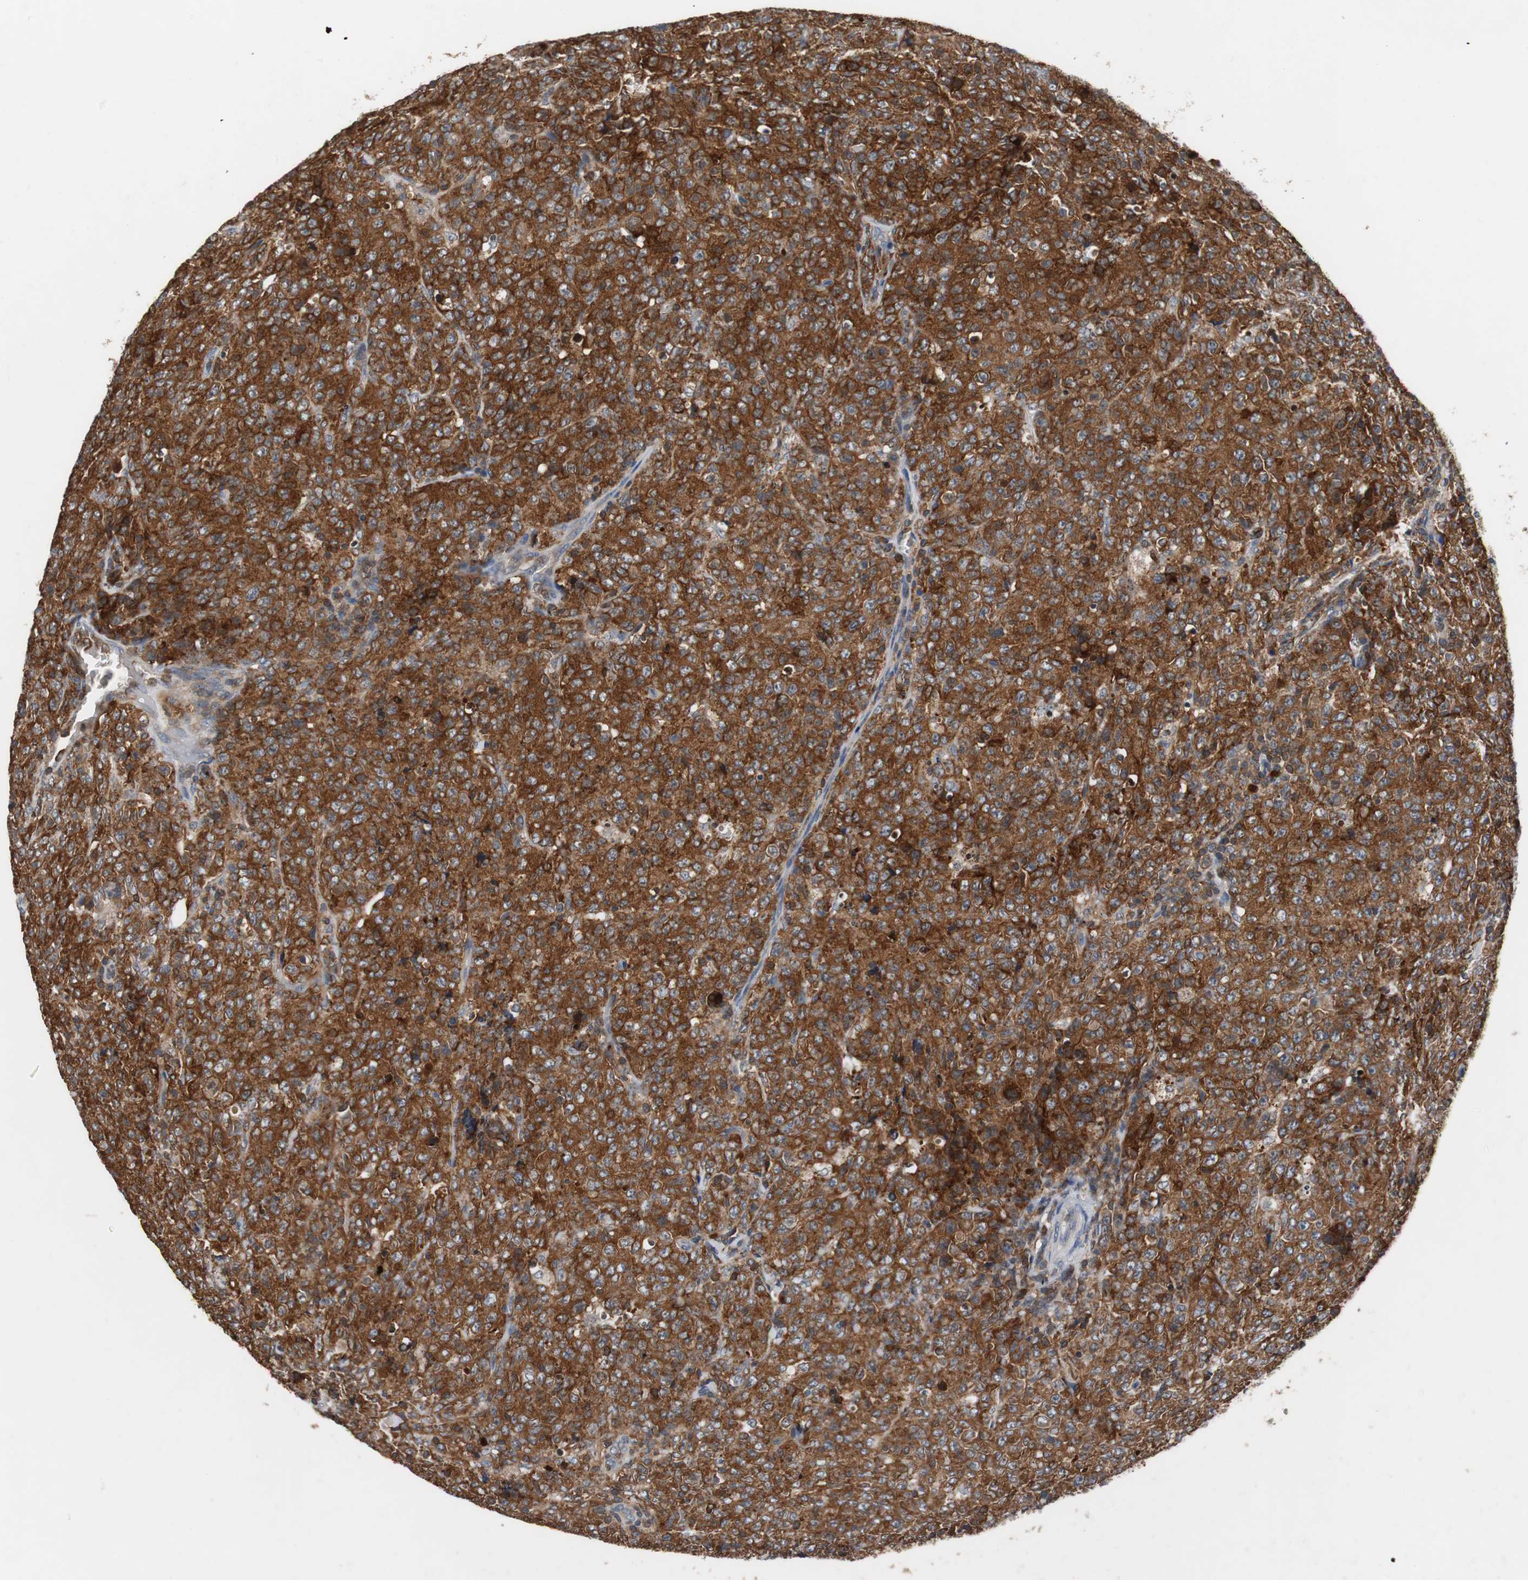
{"staining": {"intensity": "strong", "quantity": ">75%", "location": "cytoplasmic/membranous"}, "tissue": "lymphoma", "cell_type": "Tumor cells", "image_type": "cancer", "snomed": [{"axis": "morphology", "description": "Malignant lymphoma, non-Hodgkin's type, High grade"}, {"axis": "topography", "description": "Tonsil"}], "caption": "Protein analysis of lymphoma tissue reveals strong cytoplasmic/membranous positivity in about >75% of tumor cells.", "gene": "CALB2", "patient": {"sex": "female", "age": 36}}